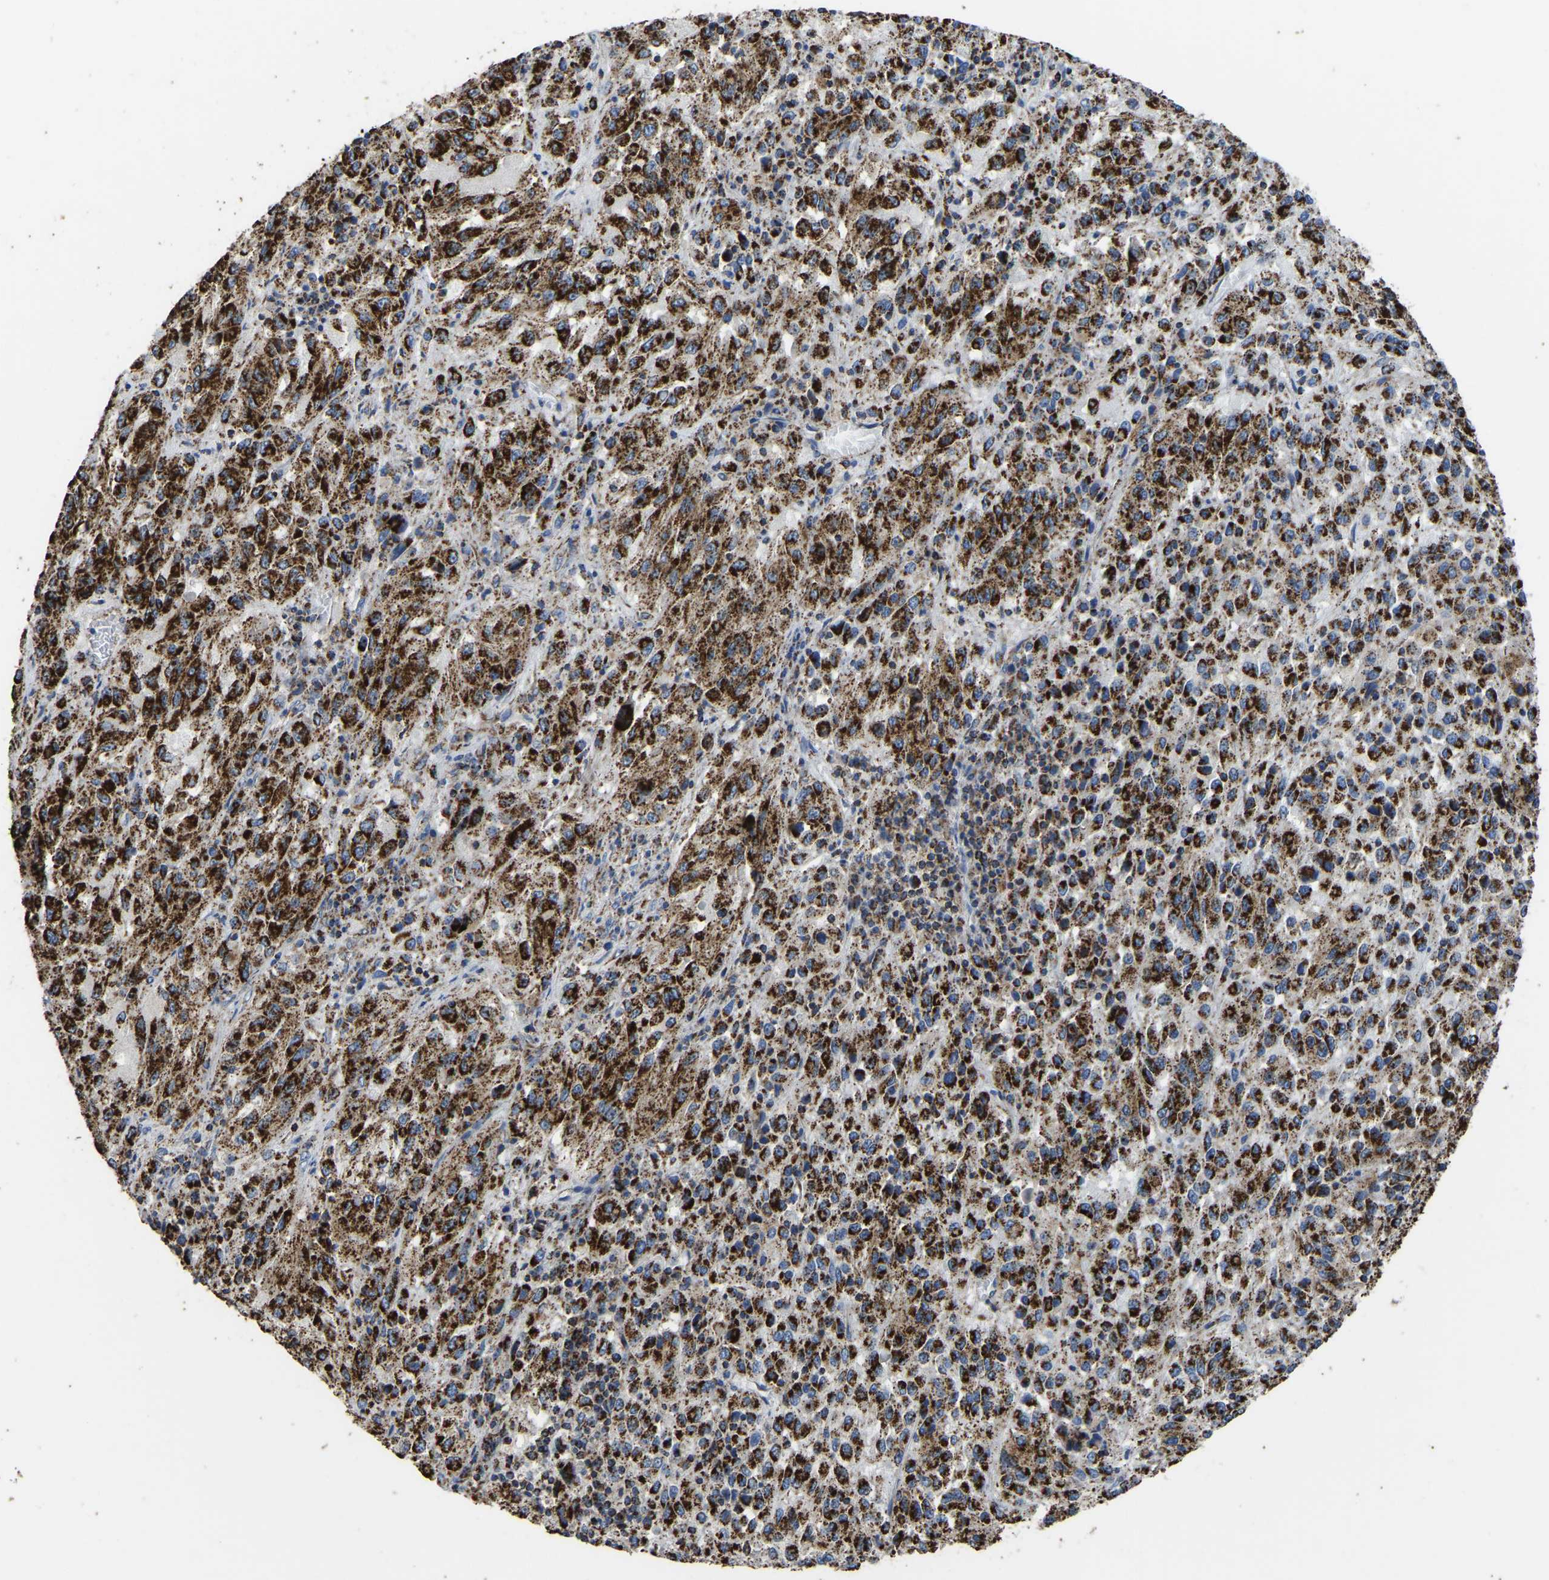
{"staining": {"intensity": "strong", "quantity": ">75%", "location": "cytoplasmic/membranous"}, "tissue": "melanoma", "cell_type": "Tumor cells", "image_type": "cancer", "snomed": [{"axis": "morphology", "description": "Malignant melanoma, Metastatic site"}, {"axis": "topography", "description": "Lung"}], "caption": "This histopathology image reveals immunohistochemistry (IHC) staining of human malignant melanoma (metastatic site), with high strong cytoplasmic/membranous staining in about >75% of tumor cells.", "gene": "ETFA", "patient": {"sex": "male", "age": 64}}